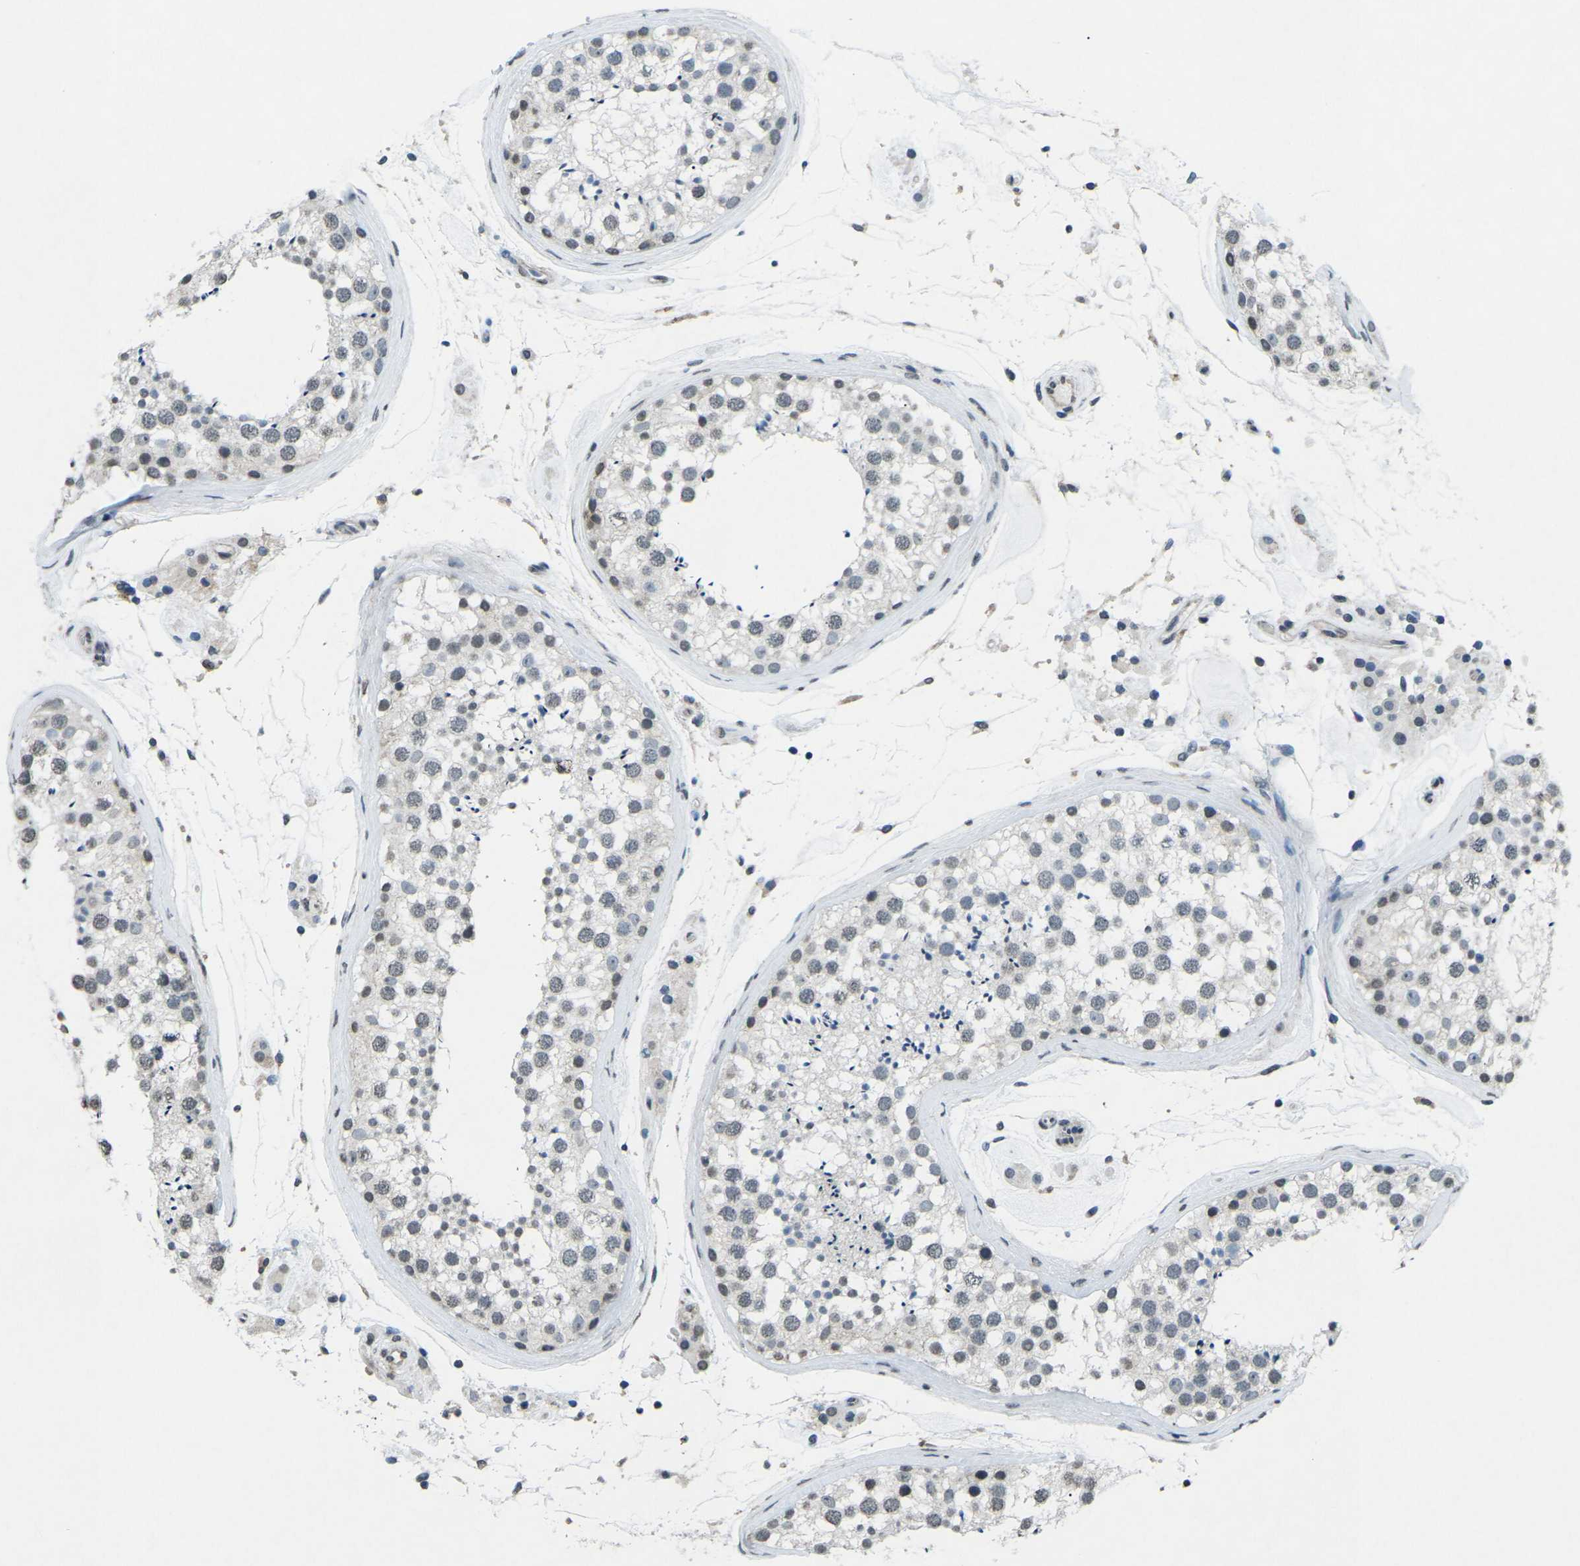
{"staining": {"intensity": "negative", "quantity": "none", "location": "none"}, "tissue": "testis", "cell_type": "Cells in seminiferous ducts", "image_type": "normal", "snomed": [{"axis": "morphology", "description": "Normal tissue, NOS"}, {"axis": "topography", "description": "Testis"}], "caption": "Immunohistochemistry of normal testis exhibits no expression in cells in seminiferous ducts.", "gene": "TFR2", "patient": {"sex": "male", "age": 46}}